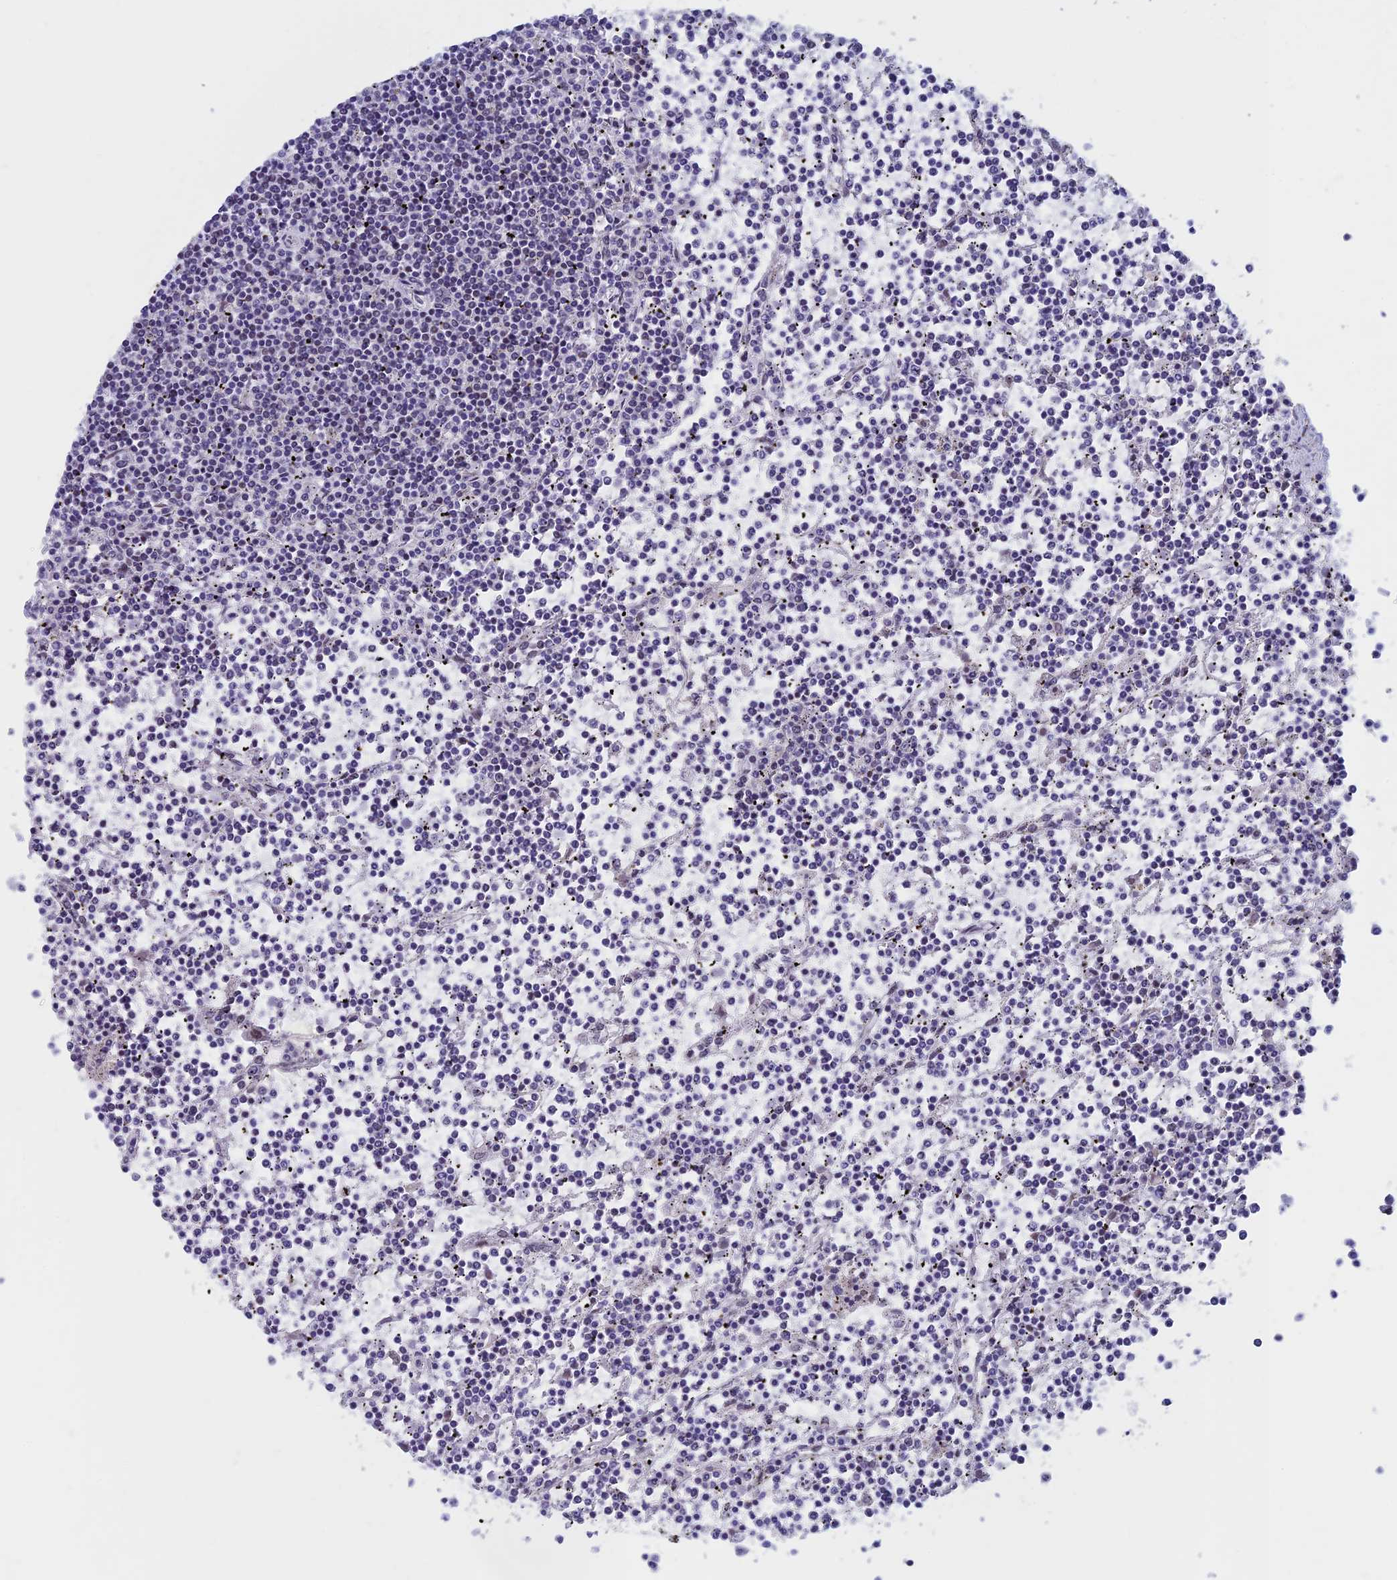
{"staining": {"intensity": "negative", "quantity": "none", "location": "none"}, "tissue": "lymphoma", "cell_type": "Tumor cells", "image_type": "cancer", "snomed": [{"axis": "morphology", "description": "Malignant lymphoma, non-Hodgkin's type, Low grade"}, {"axis": "topography", "description": "Spleen"}], "caption": "The immunohistochemistry histopathology image has no significant staining in tumor cells of malignant lymphoma, non-Hodgkin's type (low-grade) tissue.", "gene": "ASH2L", "patient": {"sex": "female", "age": 19}}